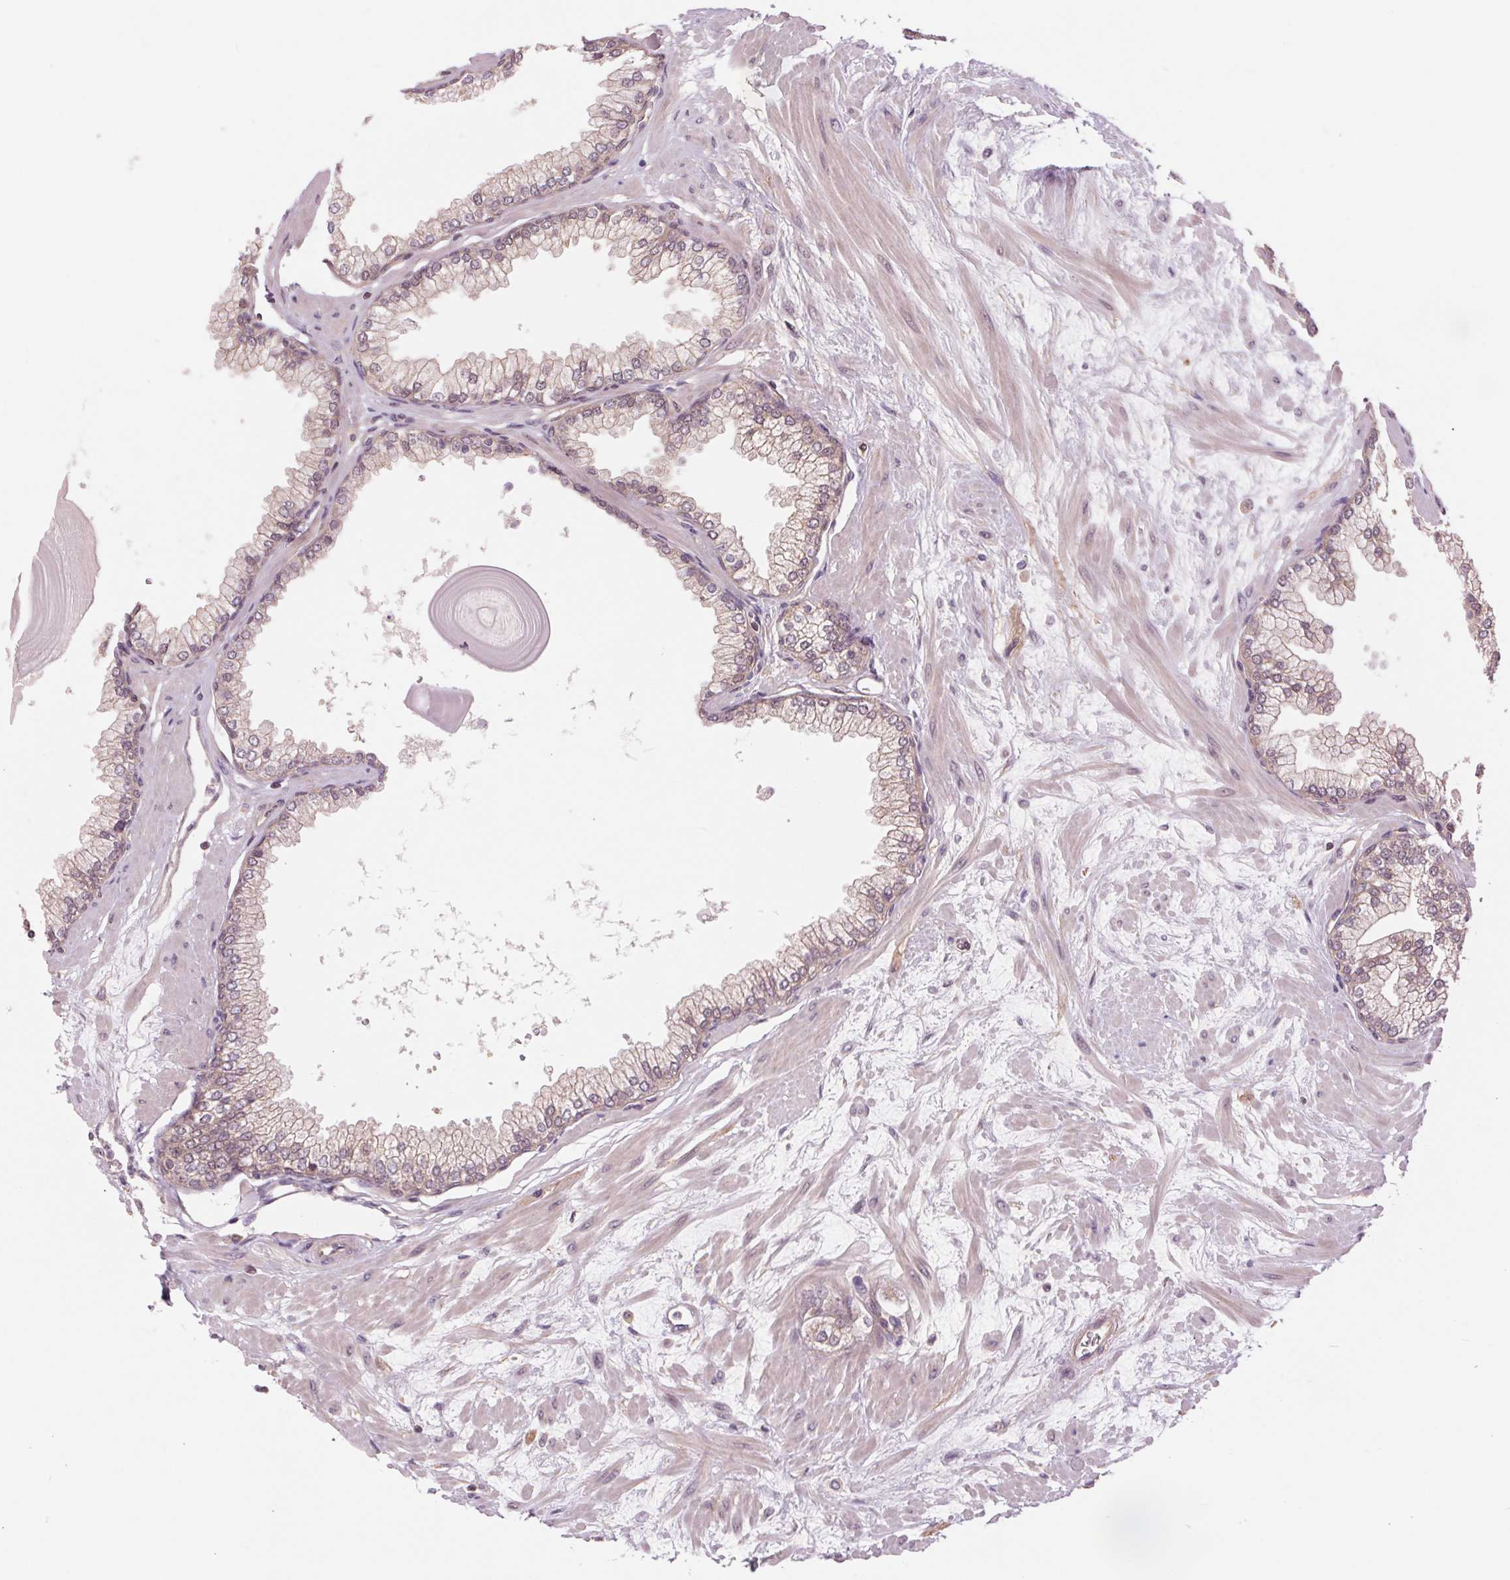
{"staining": {"intensity": "weak", "quantity": "25%-75%", "location": "cytoplasmic/membranous,nuclear"}, "tissue": "prostate", "cell_type": "Glandular cells", "image_type": "normal", "snomed": [{"axis": "morphology", "description": "Normal tissue, NOS"}, {"axis": "topography", "description": "Prostate"}, {"axis": "topography", "description": "Peripheral nerve tissue"}], "caption": "A low amount of weak cytoplasmic/membranous,nuclear positivity is present in about 25%-75% of glandular cells in normal prostate. (Brightfield microscopy of DAB IHC at high magnification).", "gene": "SH3RF2", "patient": {"sex": "male", "age": 61}}